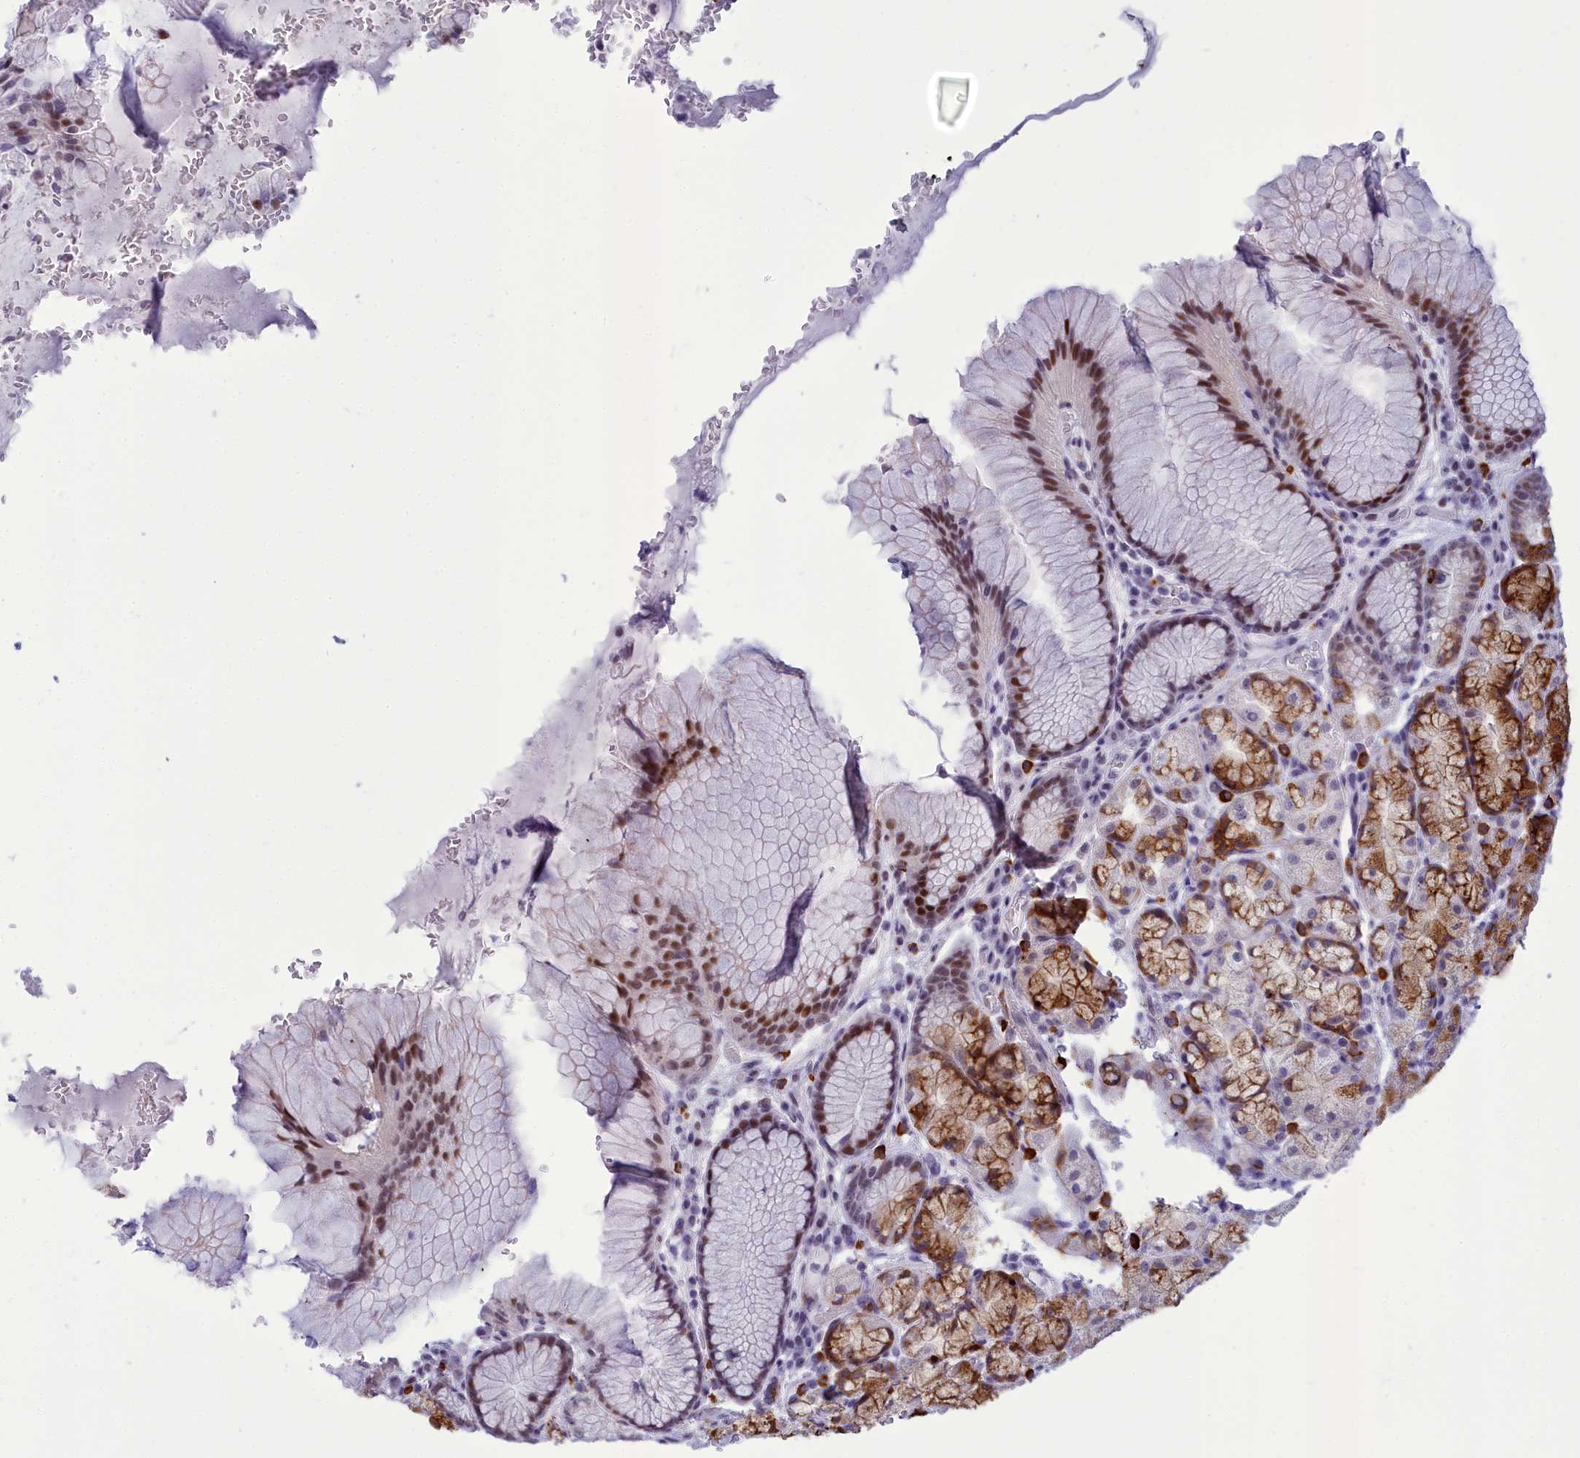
{"staining": {"intensity": "moderate", "quantity": "25%-75%", "location": "cytoplasmic/membranous,nuclear"}, "tissue": "stomach", "cell_type": "Glandular cells", "image_type": "normal", "snomed": [{"axis": "morphology", "description": "Normal tissue, NOS"}, {"axis": "topography", "description": "Stomach"}], "caption": "IHC staining of benign stomach, which displays medium levels of moderate cytoplasmic/membranous,nuclear staining in about 25%-75% of glandular cells indicating moderate cytoplasmic/membranous,nuclear protein staining. The staining was performed using DAB (3,3'-diaminobenzidine) (brown) for protein detection and nuclei were counterstained in hematoxylin (blue).", "gene": "CEACAM19", "patient": {"sex": "male", "age": 63}}